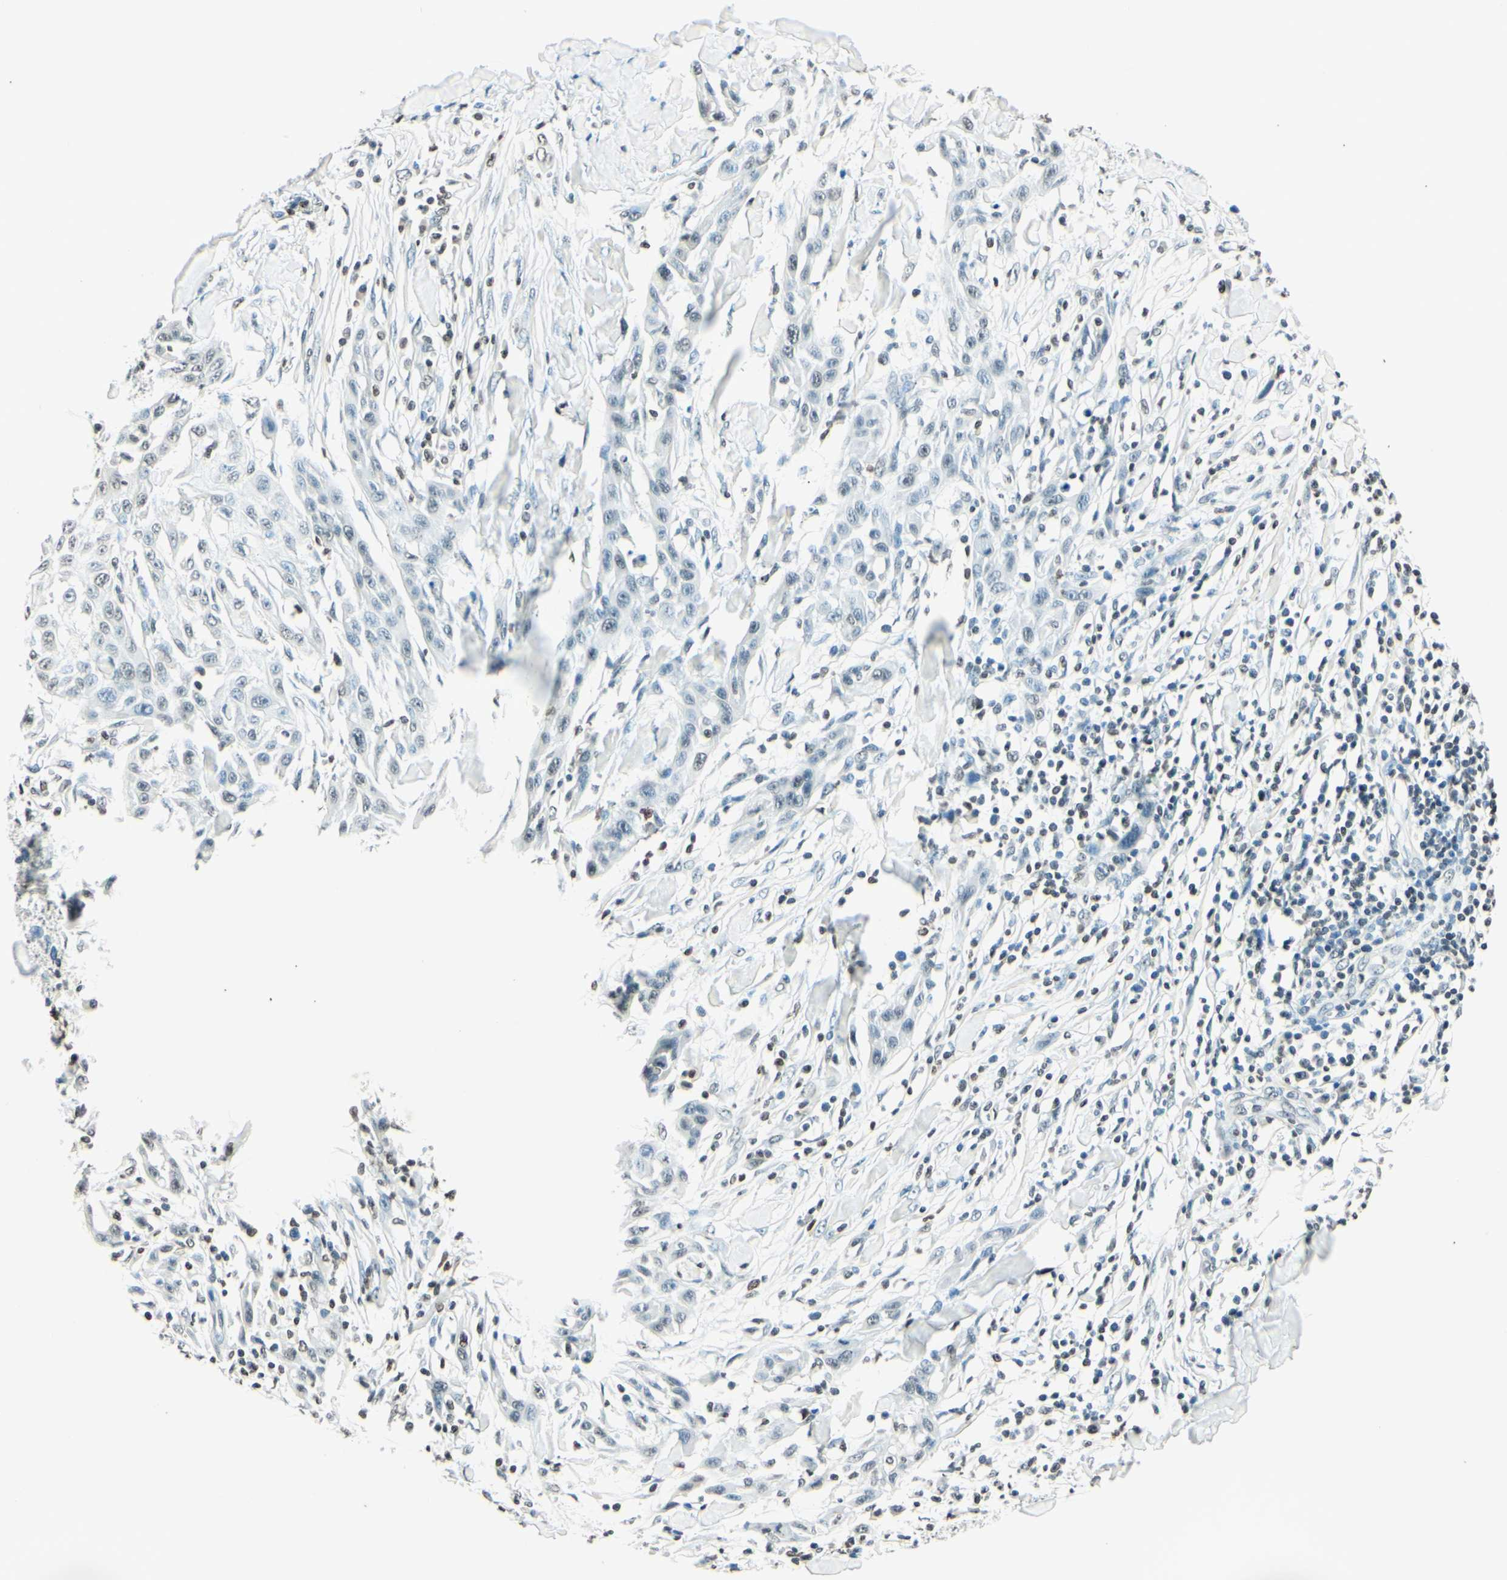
{"staining": {"intensity": "weak", "quantity": "<25%", "location": "nuclear"}, "tissue": "skin cancer", "cell_type": "Tumor cells", "image_type": "cancer", "snomed": [{"axis": "morphology", "description": "Squamous cell carcinoma, NOS"}, {"axis": "topography", "description": "Skin"}], "caption": "Tumor cells show no significant positivity in skin cancer. (DAB immunohistochemistry, high magnification).", "gene": "MSH2", "patient": {"sex": "male", "age": 24}}